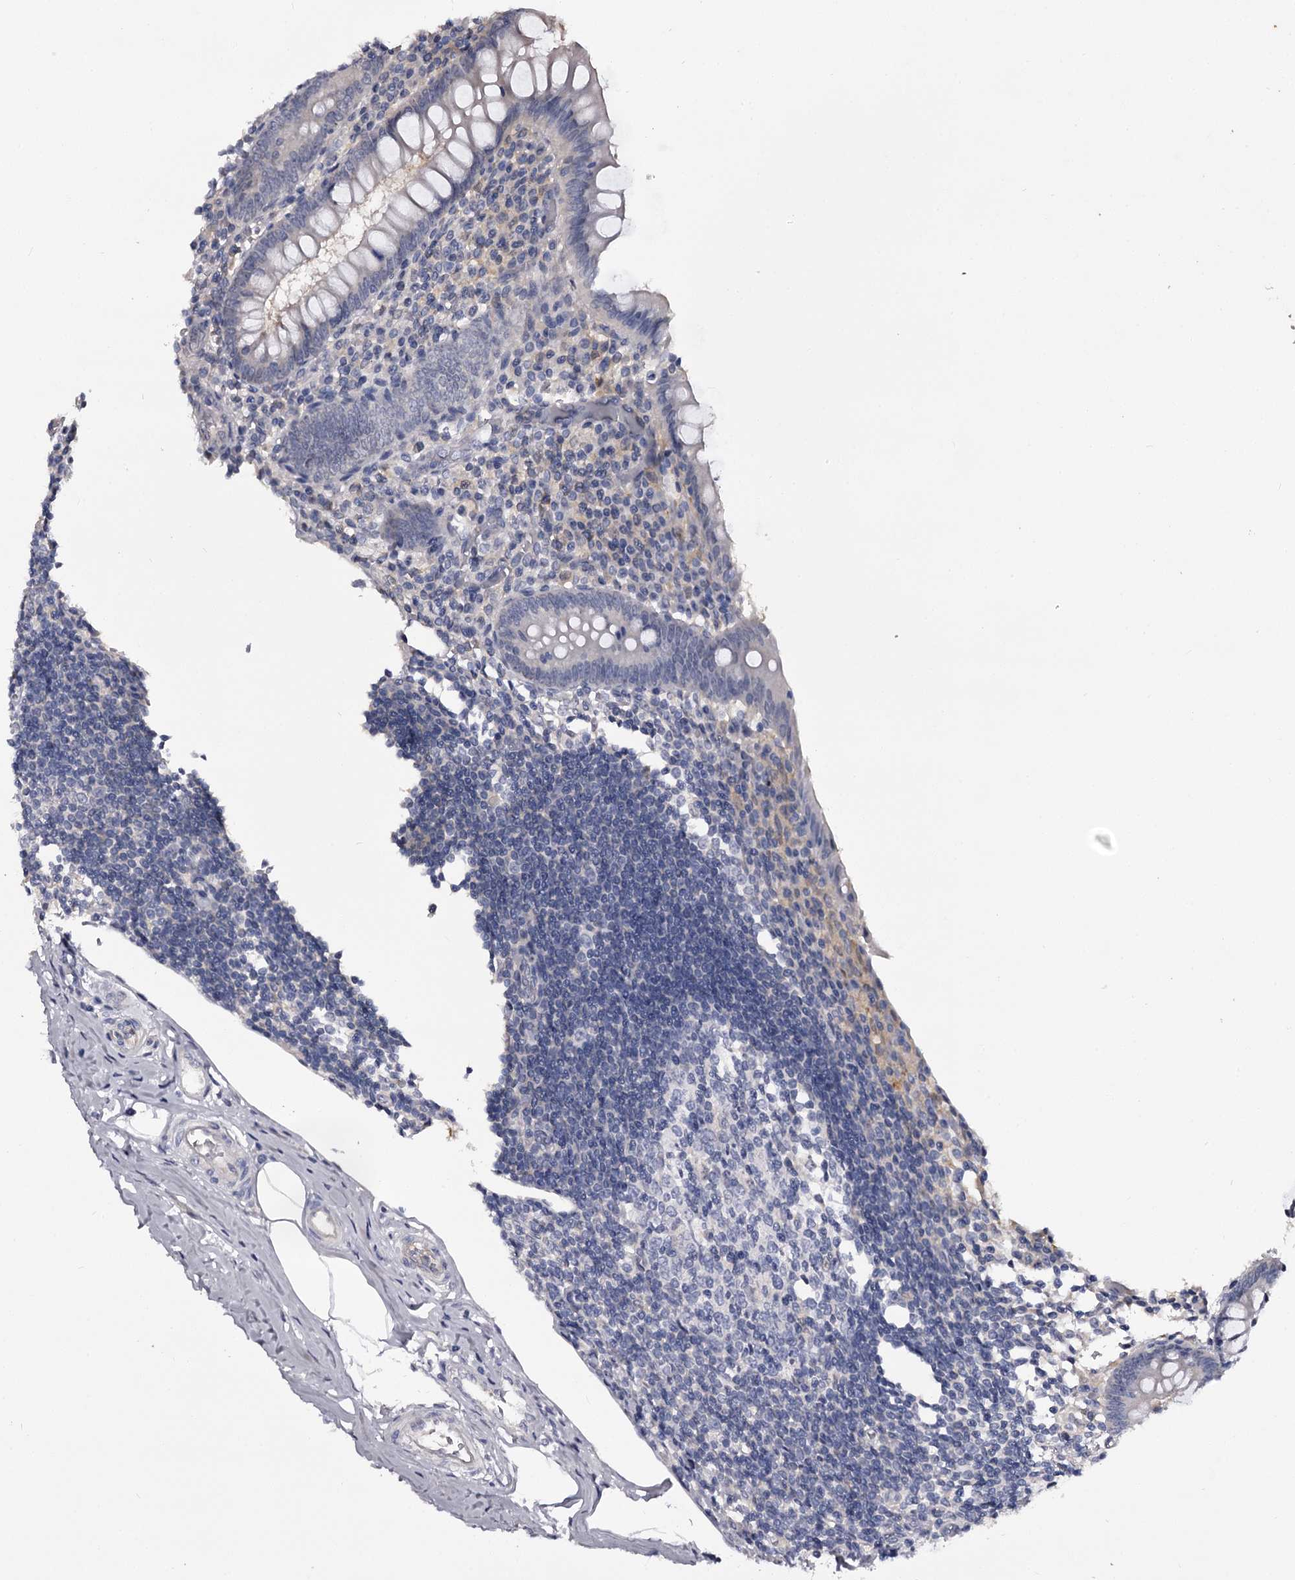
{"staining": {"intensity": "negative", "quantity": "none", "location": "none"}, "tissue": "appendix", "cell_type": "Glandular cells", "image_type": "normal", "snomed": [{"axis": "morphology", "description": "Normal tissue, NOS"}, {"axis": "topography", "description": "Appendix"}], "caption": "Micrograph shows no protein expression in glandular cells of normal appendix.", "gene": "GSTO1", "patient": {"sex": "female", "age": 17}}